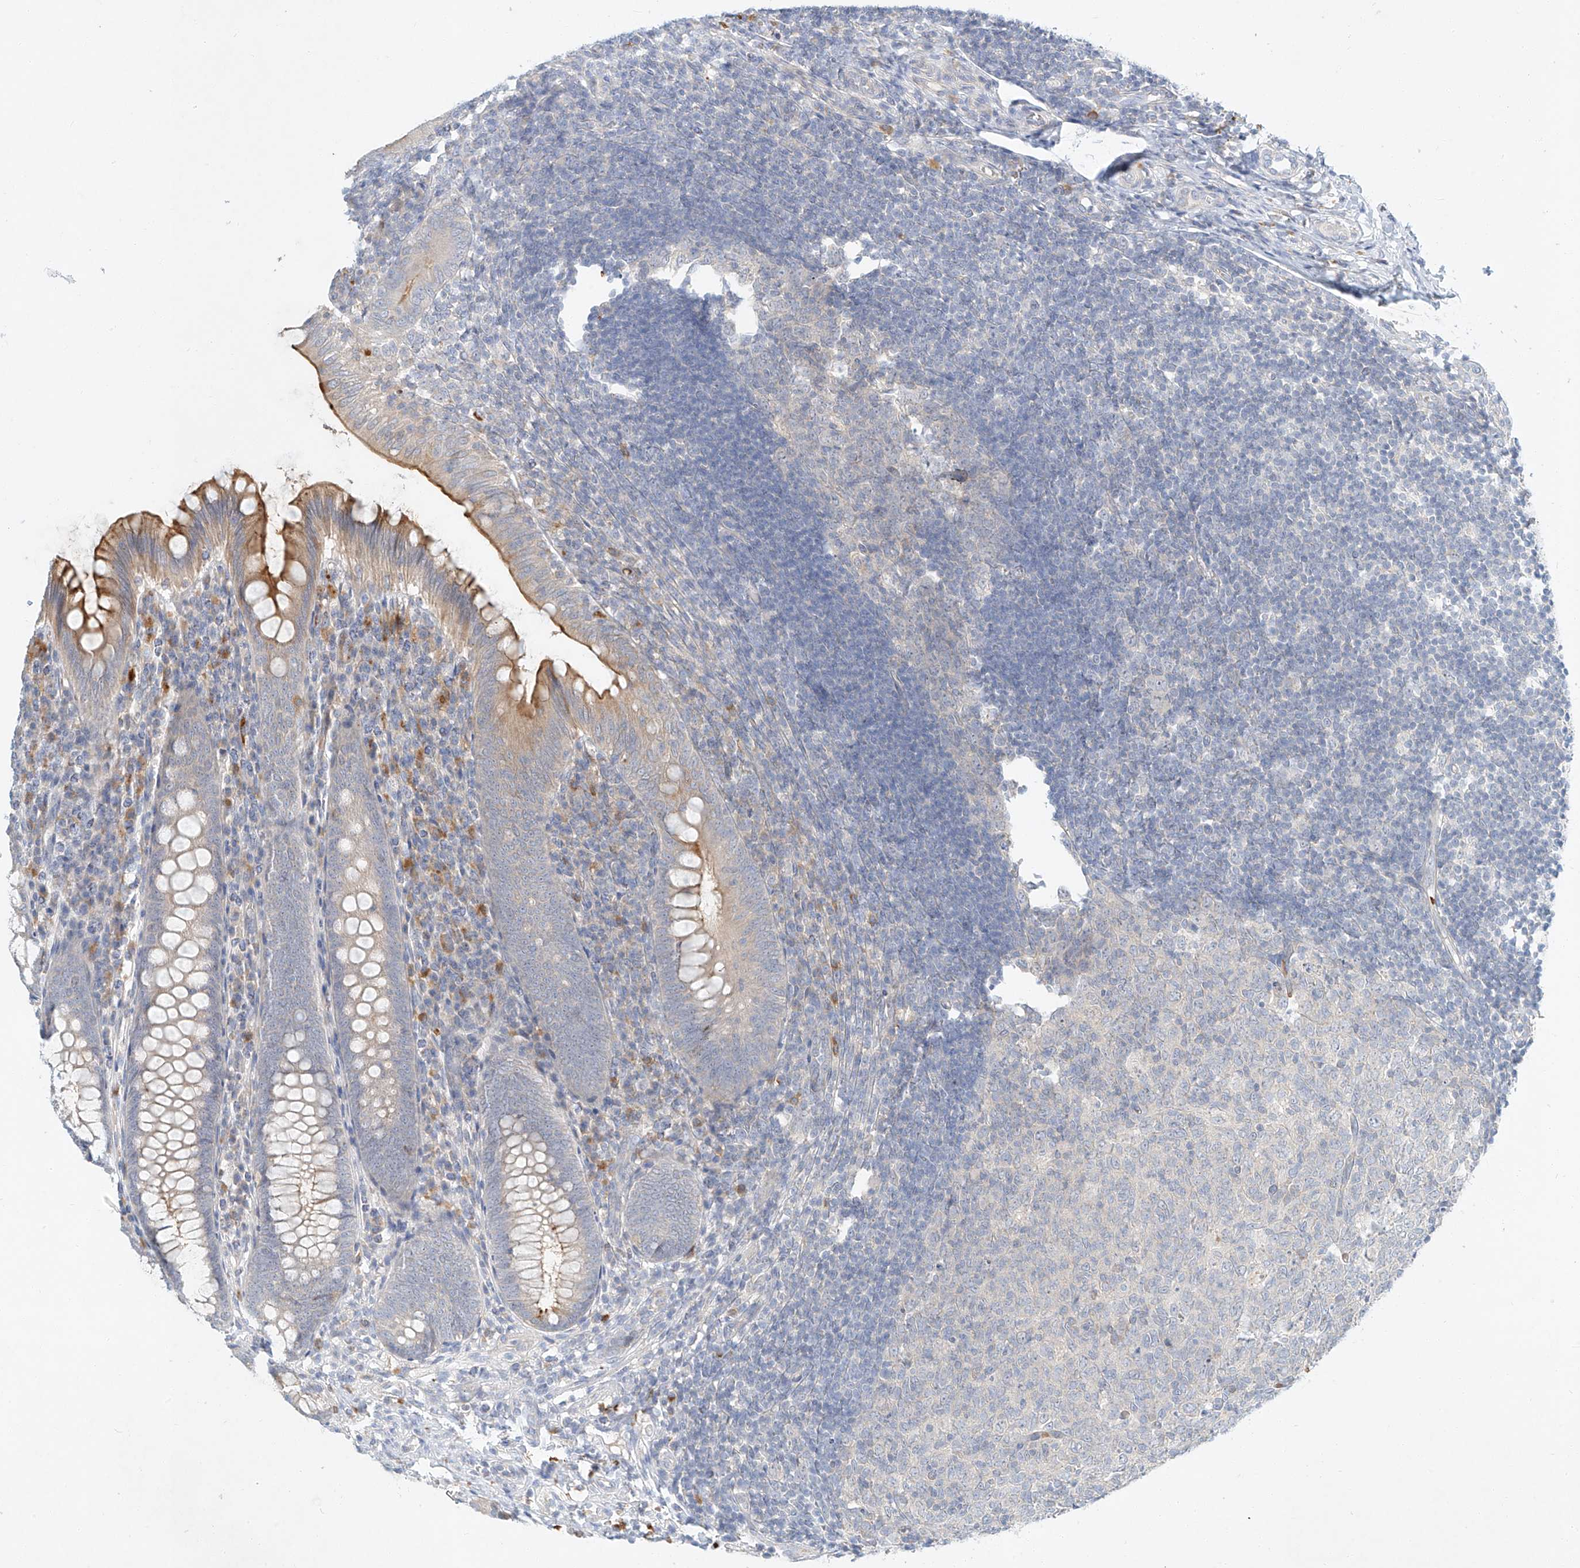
{"staining": {"intensity": "moderate", "quantity": "25%-75%", "location": "cytoplasmic/membranous"}, "tissue": "appendix", "cell_type": "Glandular cells", "image_type": "normal", "snomed": [{"axis": "morphology", "description": "Normal tissue, NOS"}, {"axis": "topography", "description": "Appendix"}], "caption": "This histopathology image displays immunohistochemistry staining of normal human appendix, with medium moderate cytoplasmic/membranous staining in approximately 25%-75% of glandular cells.", "gene": "SYTL3", "patient": {"sex": "male", "age": 14}}